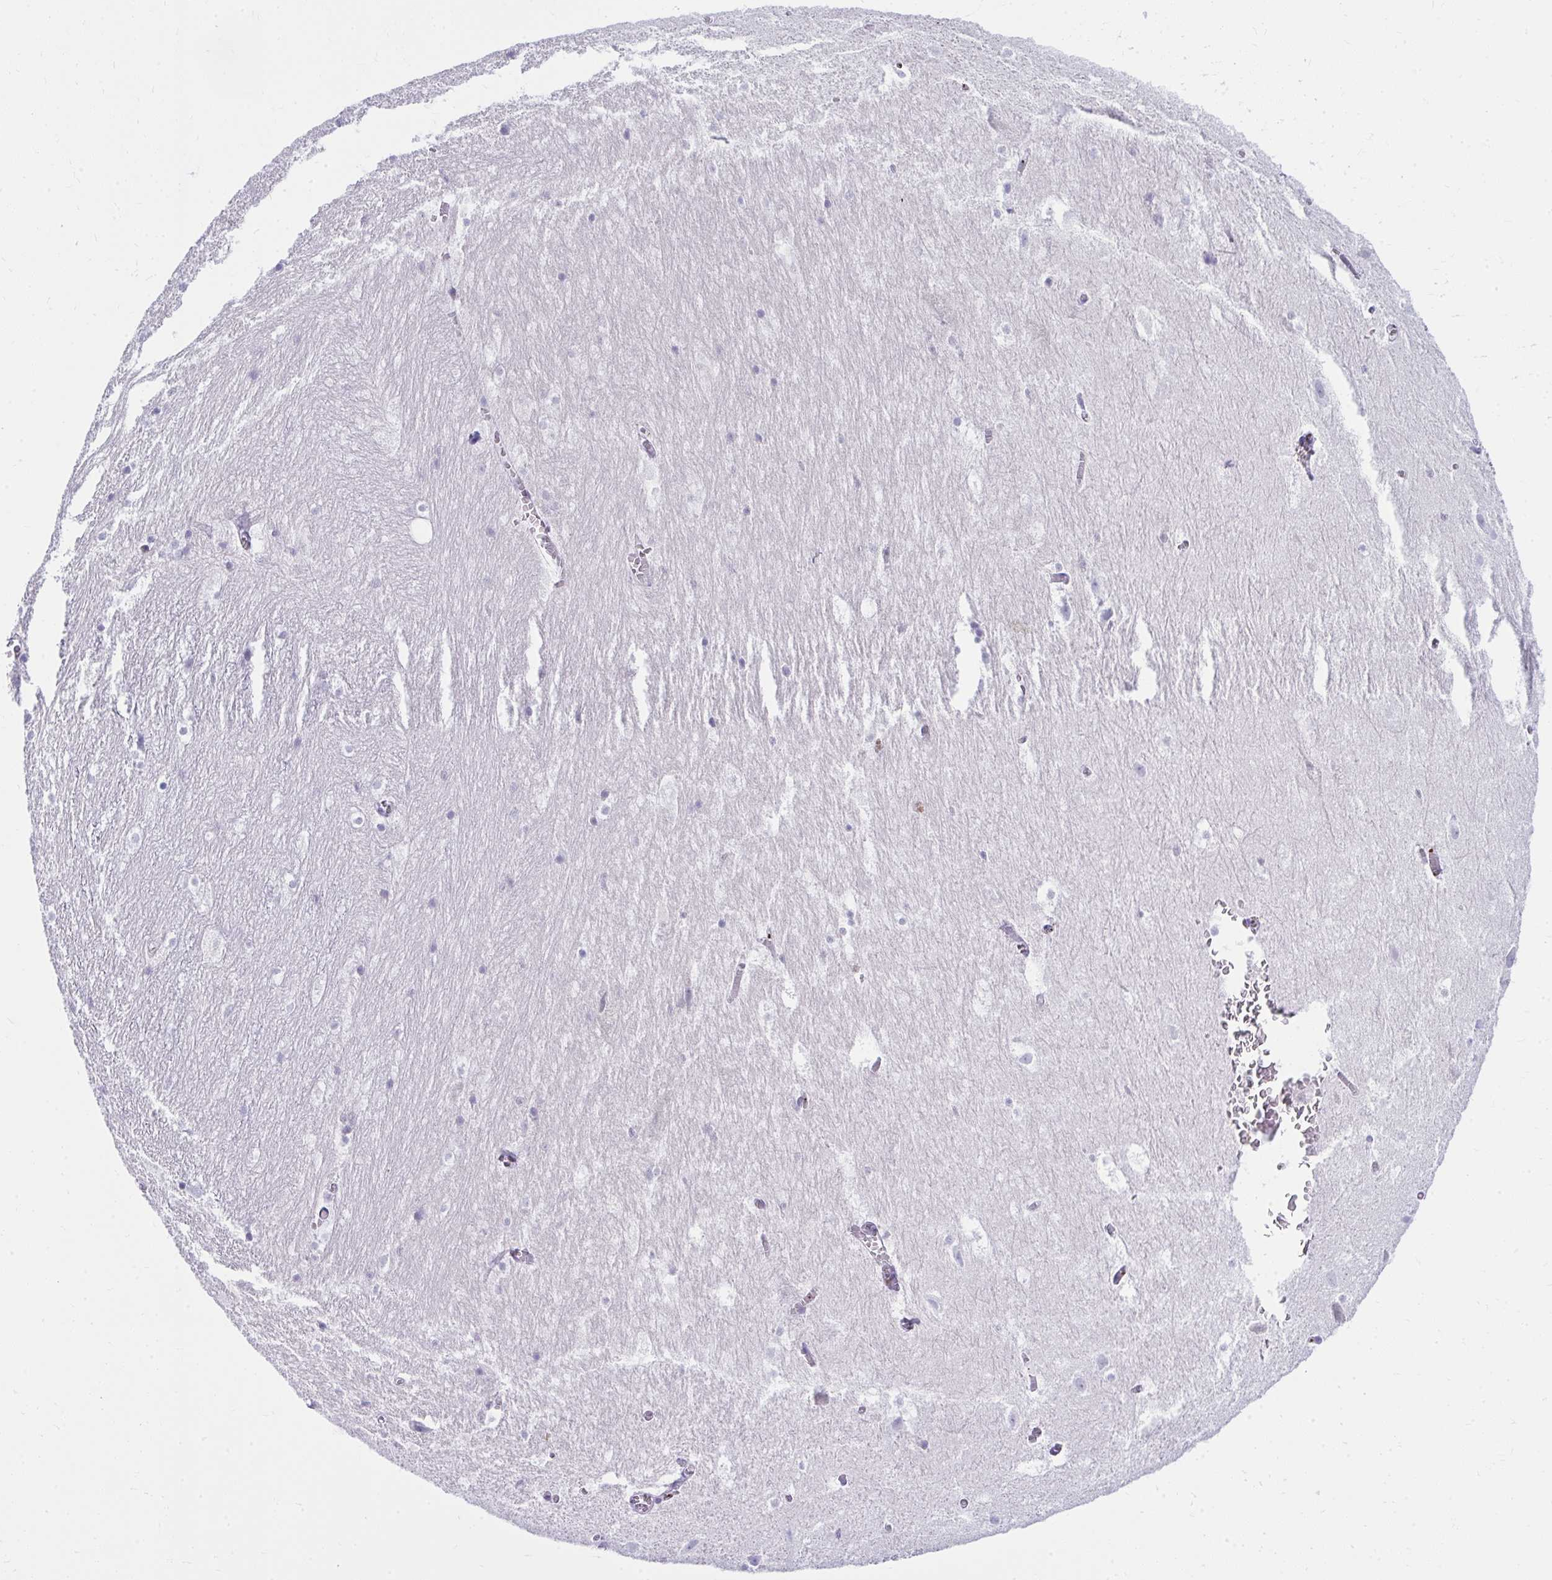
{"staining": {"intensity": "negative", "quantity": "none", "location": "none"}, "tissue": "hippocampus", "cell_type": "Glial cells", "image_type": "normal", "snomed": [{"axis": "morphology", "description": "Normal tissue, NOS"}, {"axis": "topography", "description": "Hippocampus"}], "caption": "Image shows no protein positivity in glial cells of normal hippocampus. (DAB IHC visualized using brightfield microscopy, high magnification).", "gene": "LRRC36", "patient": {"sex": "female", "age": 52}}